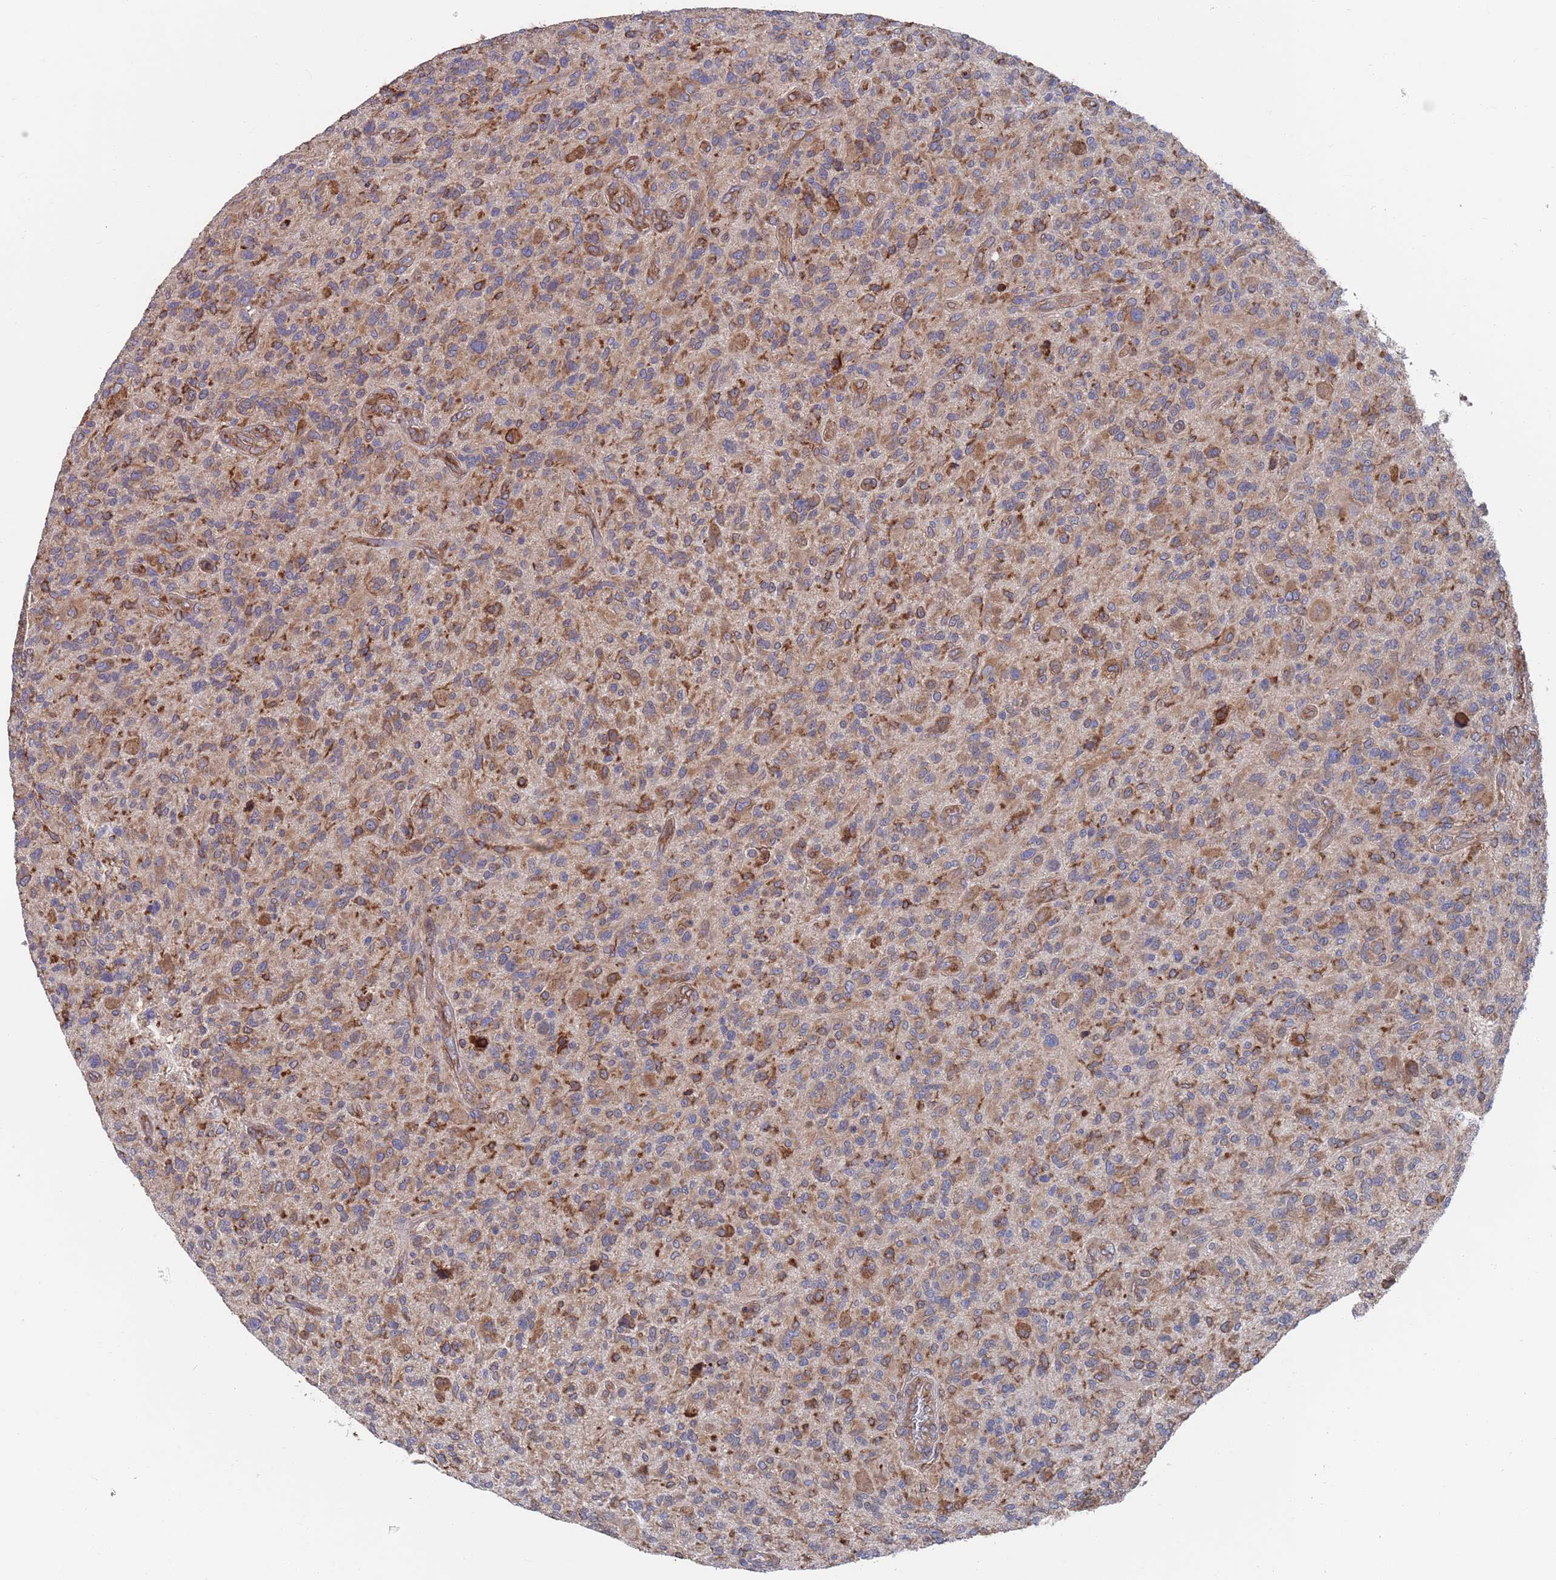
{"staining": {"intensity": "moderate", "quantity": "25%-75%", "location": "cytoplasmic/membranous"}, "tissue": "glioma", "cell_type": "Tumor cells", "image_type": "cancer", "snomed": [{"axis": "morphology", "description": "Glioma, malignant, High grade"}, {"axis": "topography", "description": "Brain"}], "caption": "IHC image of human glioma stained for a protein (brown), which shows medium levels of moderate cytoplasmic/membranous staining in approximately 25%-75% of tumor cells.", "gene": "GID8", "patient": {"sex": "male", "age": 47}}